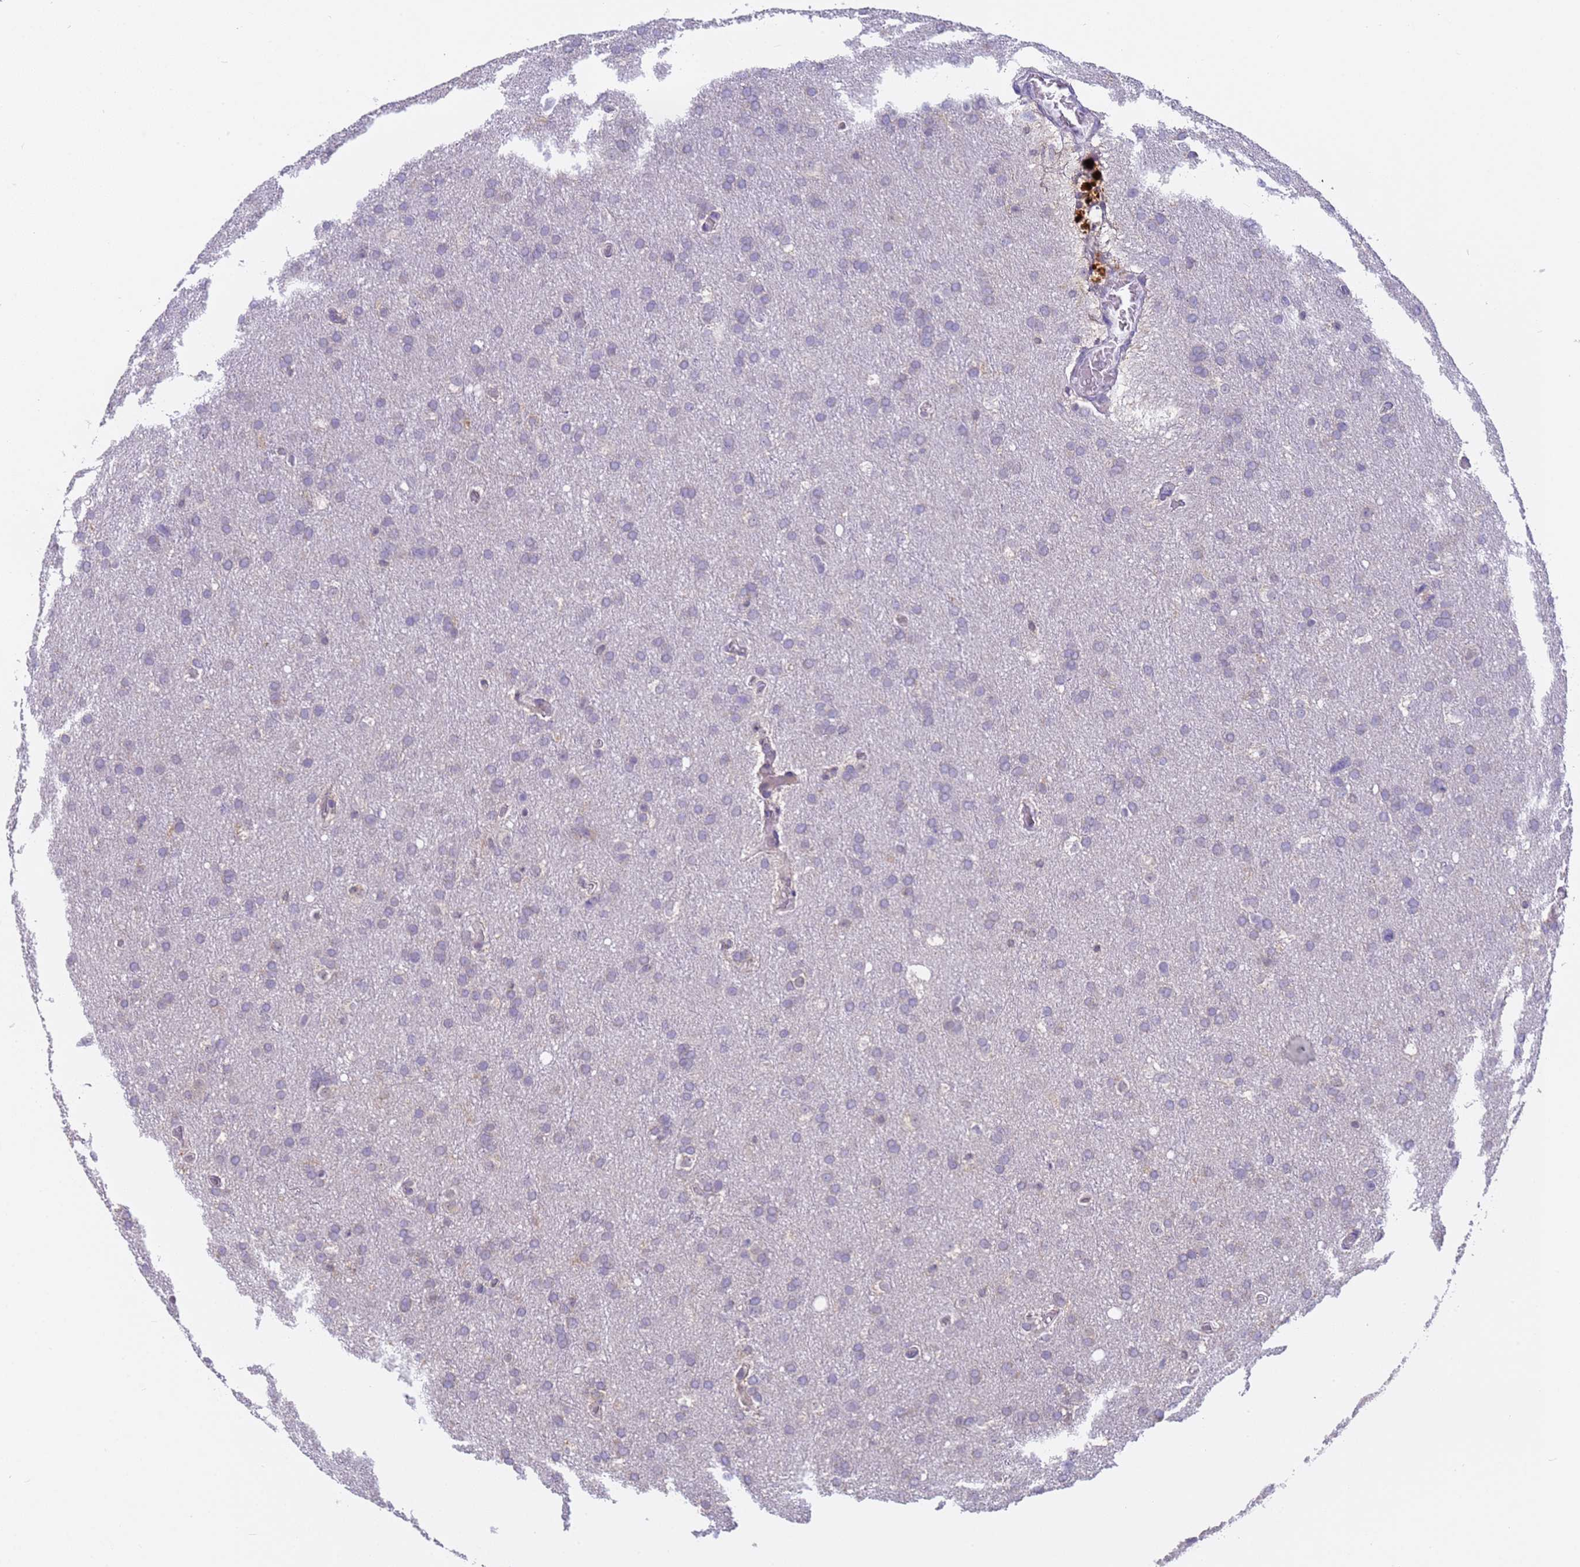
{"staining": {"intensity": "negative", "quantity": "none", "location": "none"}, "tissue": "glioma", "cell_type": "Tumor cells", "image_type": "cancer", "snomed": [{"axis": "morphology", "description": "Glioma, malignant, High grade"}, {"axis": "topography", "description": "Cerebral cortex"}], "caption": "High magnification brightfield microscopy of glioma stained with DAB (3,3'-diaminobenzidine) (brown) and counterstained with hematoxylin (blue): tumor cells show no significant staining.", "gene": "VWA3A", "patient": {"sex": "female", "age": 36}}